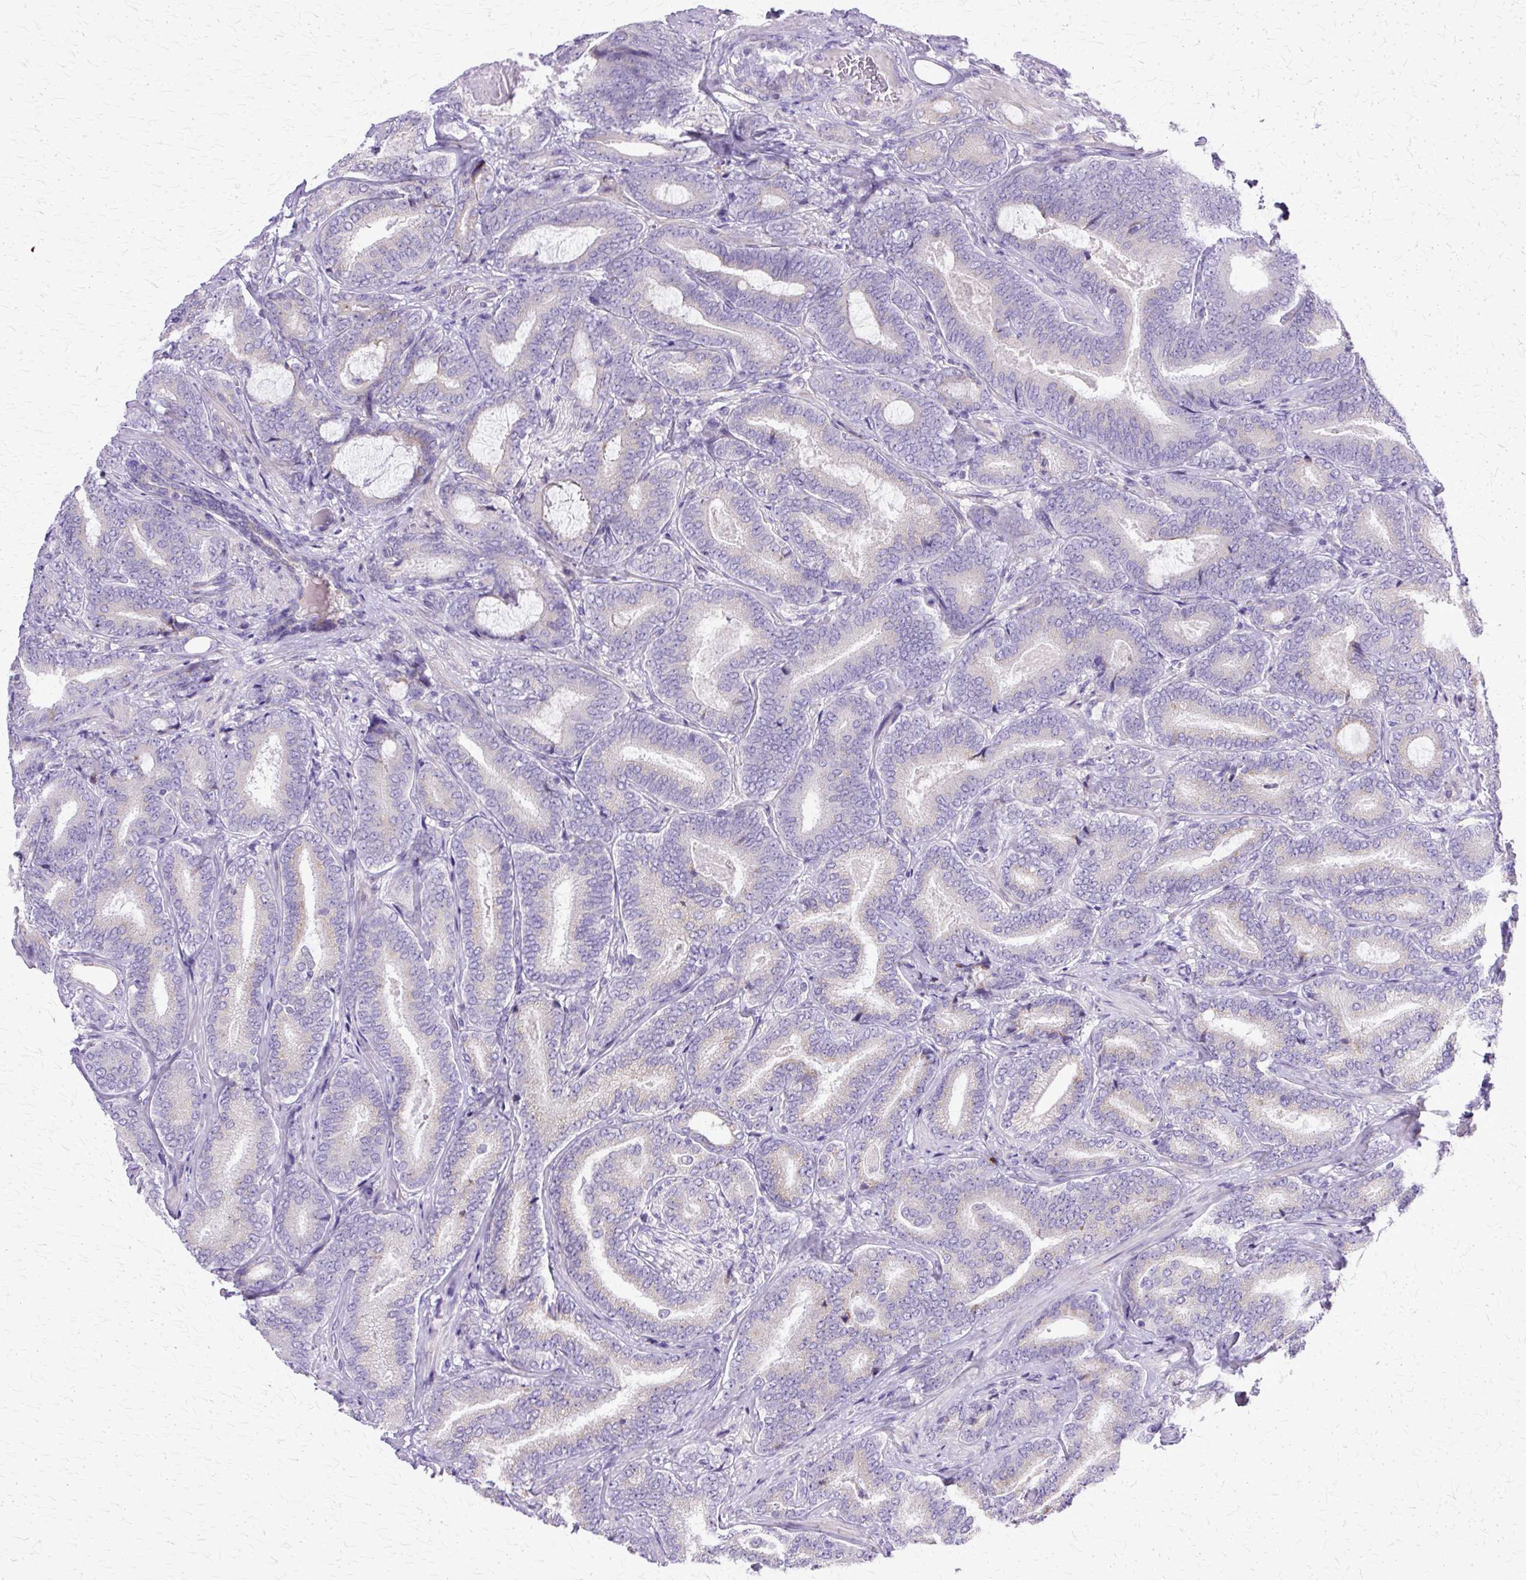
{"staining": {"intensity": "negative", "quantity": "none", "location": "none"}, "tissue": "prostate cancer", "cell_type": "Tumor cells", "image_type": "cancer", "snomed": [{"axis": "morphology", "description": "Adenocarcinoma, Low grade"}, {"axis": "topography", "description": "Prostate and seminal vesicle, NOS"}], "caption": "High magnification brightfield microscopy of adenocarcinoma (low-grade) (prostate) stained with DAB (brown) and counterstained with hematoxylin (blue): tumor cells show no significant expression.", "gene": "TBC1D3G", "patient": {"sex": "male", "age": 61}}